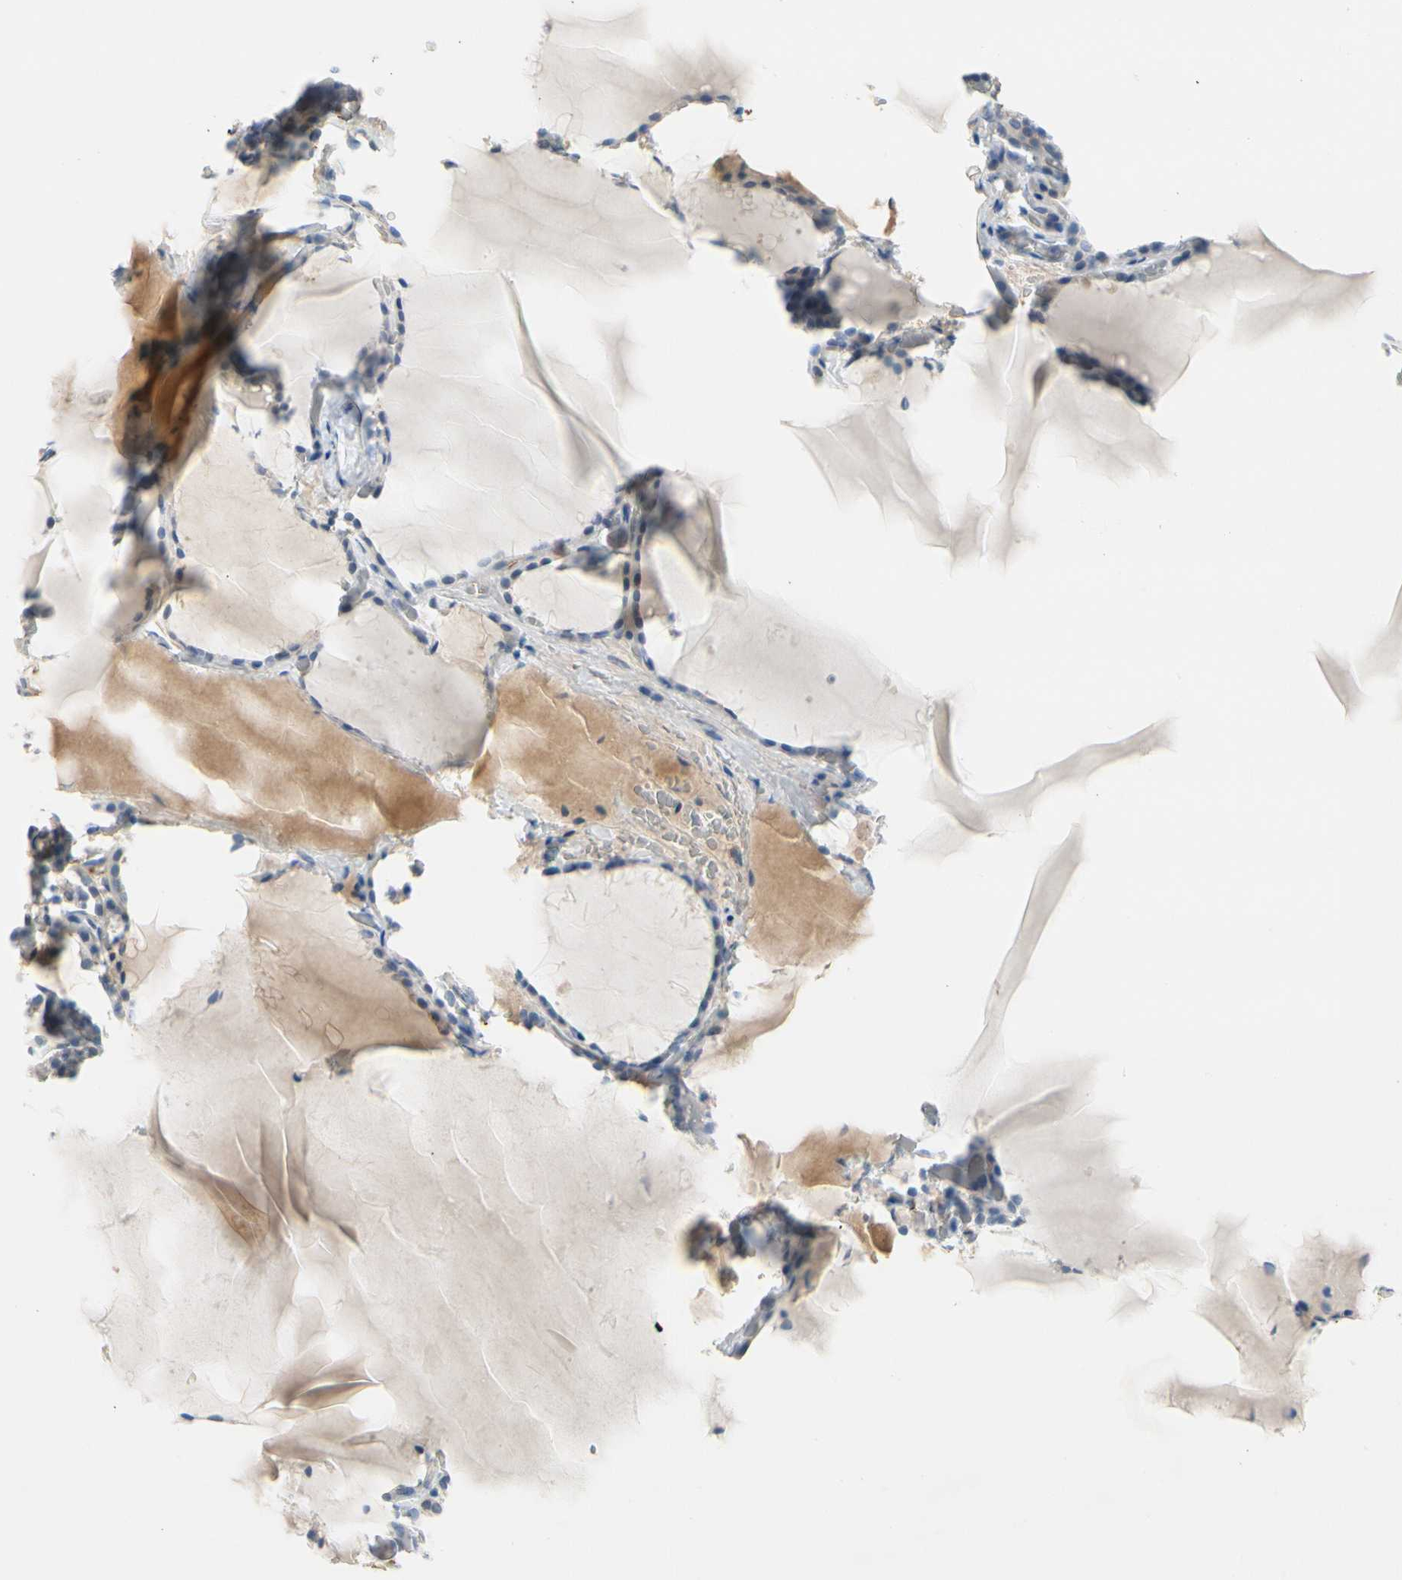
{"staining": {"intensity": "moderate", "quantity": "<25%", "location": "cytoplasmic/membranous"}, "tissue": "thyroid gland", "cell_type": "Glandular cells", "image_type": "normal", "snomed": [{"axis": "morphology", "description": "Normal tissue, NOS"}, {"axis": "topography", "description": "Thyroid gland"}], "caption": "Normal thyroid gland was stained to show a protein in brown. There is low levels of moderate cytoplasmic/membranous positivity in approximately <25% of glandular cells. The protein is stained brown, and the nuclei are stained in blue (DAB IHC with brightfield microscopy, high magnification).", "gene": "CNDP1", "patient": {"sex": "female", "age": 22}}